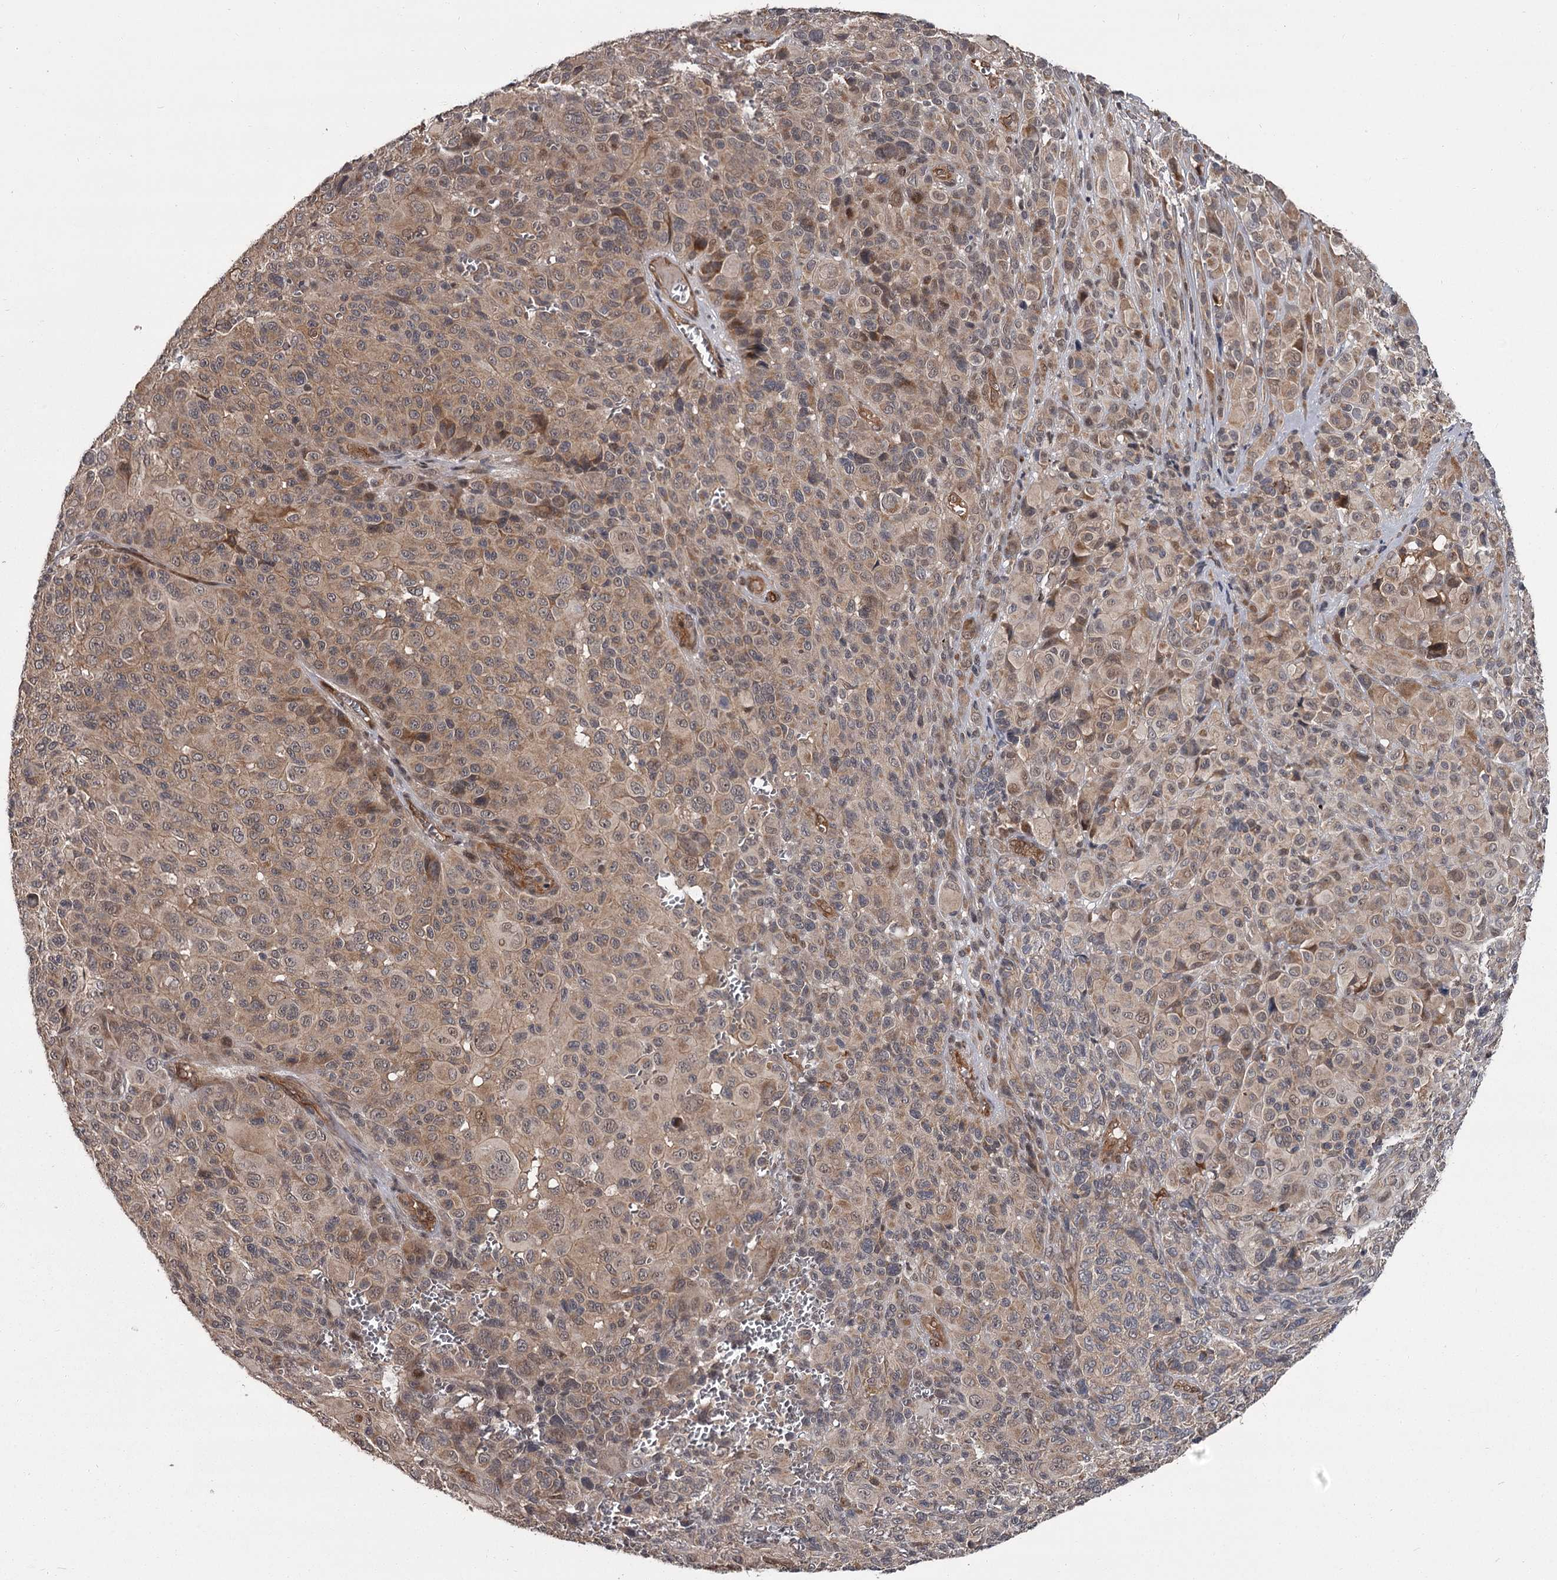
{"staining": {"intensity": "moderate", "quantity": "25%-75%", "location": "cytoplasmic/membranous"}, "tissue": "melanoma", "cell_type": "Tumor cells", "image_type": "cancer", "snomed": [{"axis": "morphology", "description": "Malignant melanoma, NOS"}, {"axis": "topography", "description": "Skin of trunk"}], "caption": "Melanoma stained with a brown dye displays moderate cytoplasmic/membranous positive staining in about 25%-75% of tumor cells.", "gene": "CDC42EP2", "patient": {"sex": "male", "age": 71}}